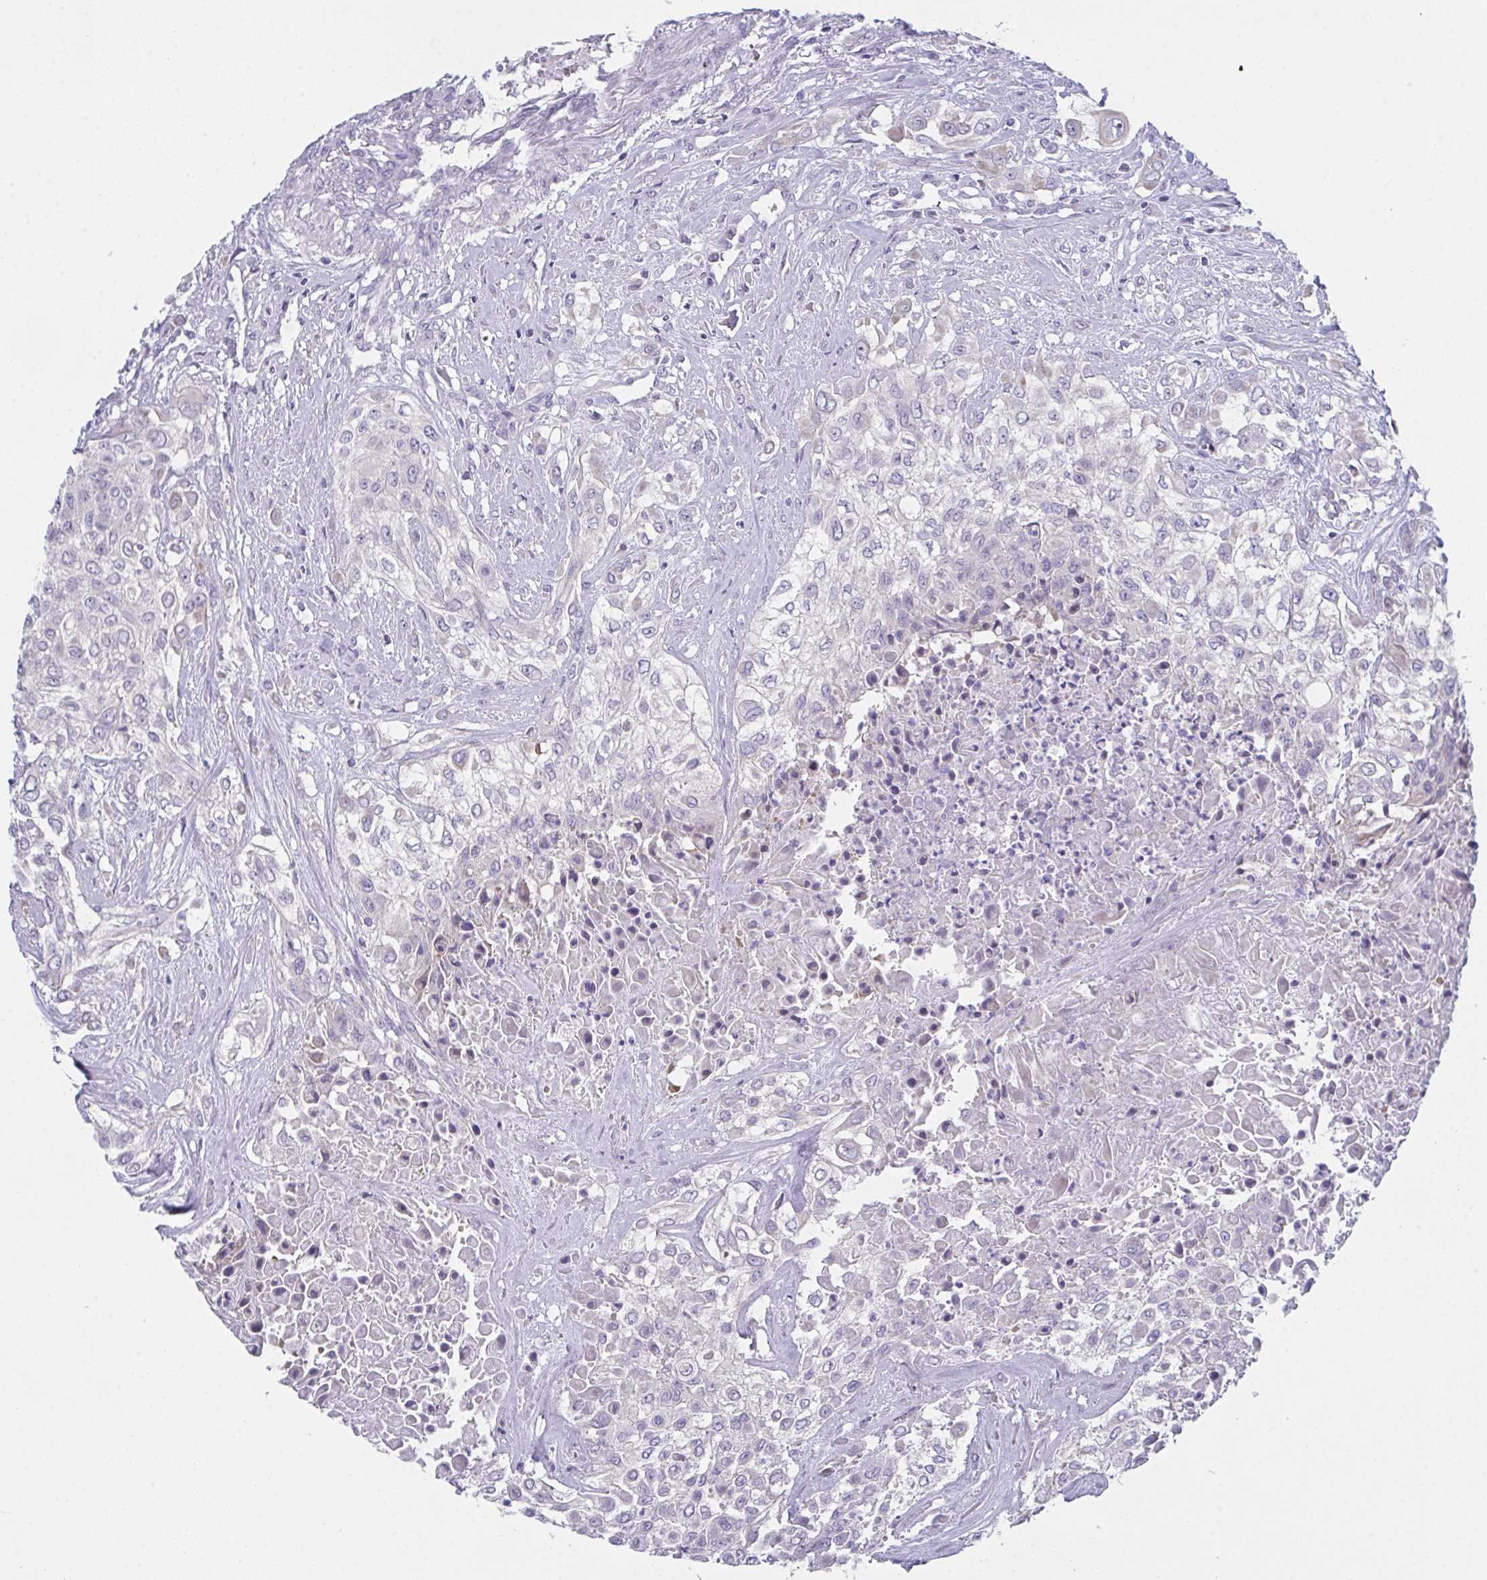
{"staining": {"intensity": "negative", "quantity": "none", "location": "none"}, "tissue": "urothelial cancer", "cell_type": "Tumor cells", "image_type": "cancer", "snomed": [{"axis": "morphology", "description": "Urothelial carcinoma, High grade"}, {"axis": "topography", "description": "Urinary bladder"}], "caption": "Urothelial cancer was stained to show a protein in brown. There is no significant staining in tumor cells. The staining is performed using DAB (3,3'-diaminobenzidine) brown chromogen with nuclei counter-stained in using hematoxylin.", "gene": "FBXO47", "patient": {"sex": "male", "age": 57}}